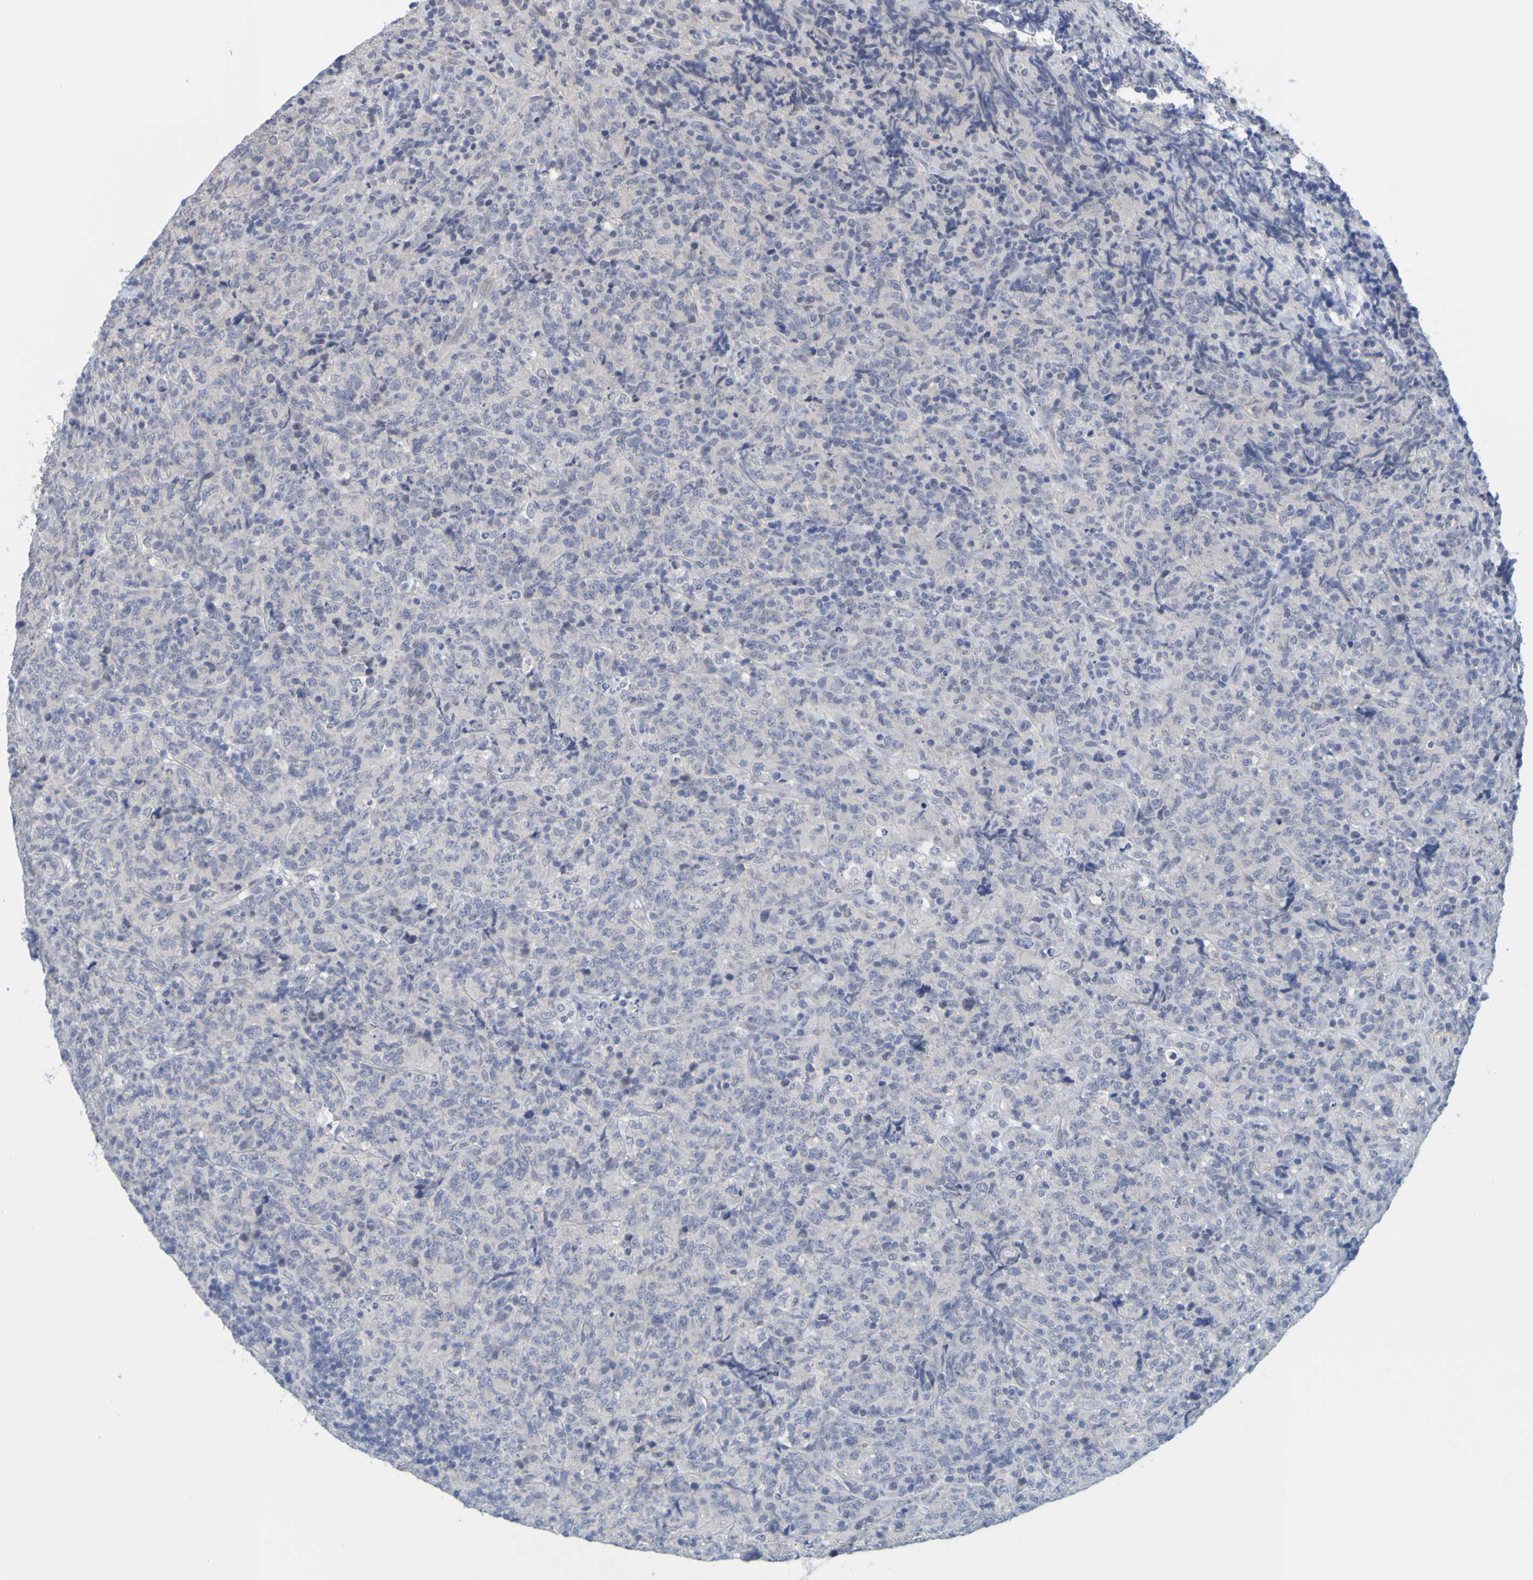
{"staining": {"intensity": "negative", "quantity": "none", "location": "none"}, "tissue": "lymphoma", "cell_type": "Tumor cells", "image_type": "cancer", "snomed": [{"axis": "morphology", "description": "Malignant lymphoma, non-Hodgkin's type, High grade"}, {"axis": "topography", "description": "Tonsil"}], "caption": "The histopathology image demonstrates no staining of tumor cells in malignant lymphoma, non-Hodgkin's type (high-grade). (Brightfield microscopy of DAB IHC at high magnification).", "gene": "ENDOU", "patient": {"sex": "female", "age": 36}}